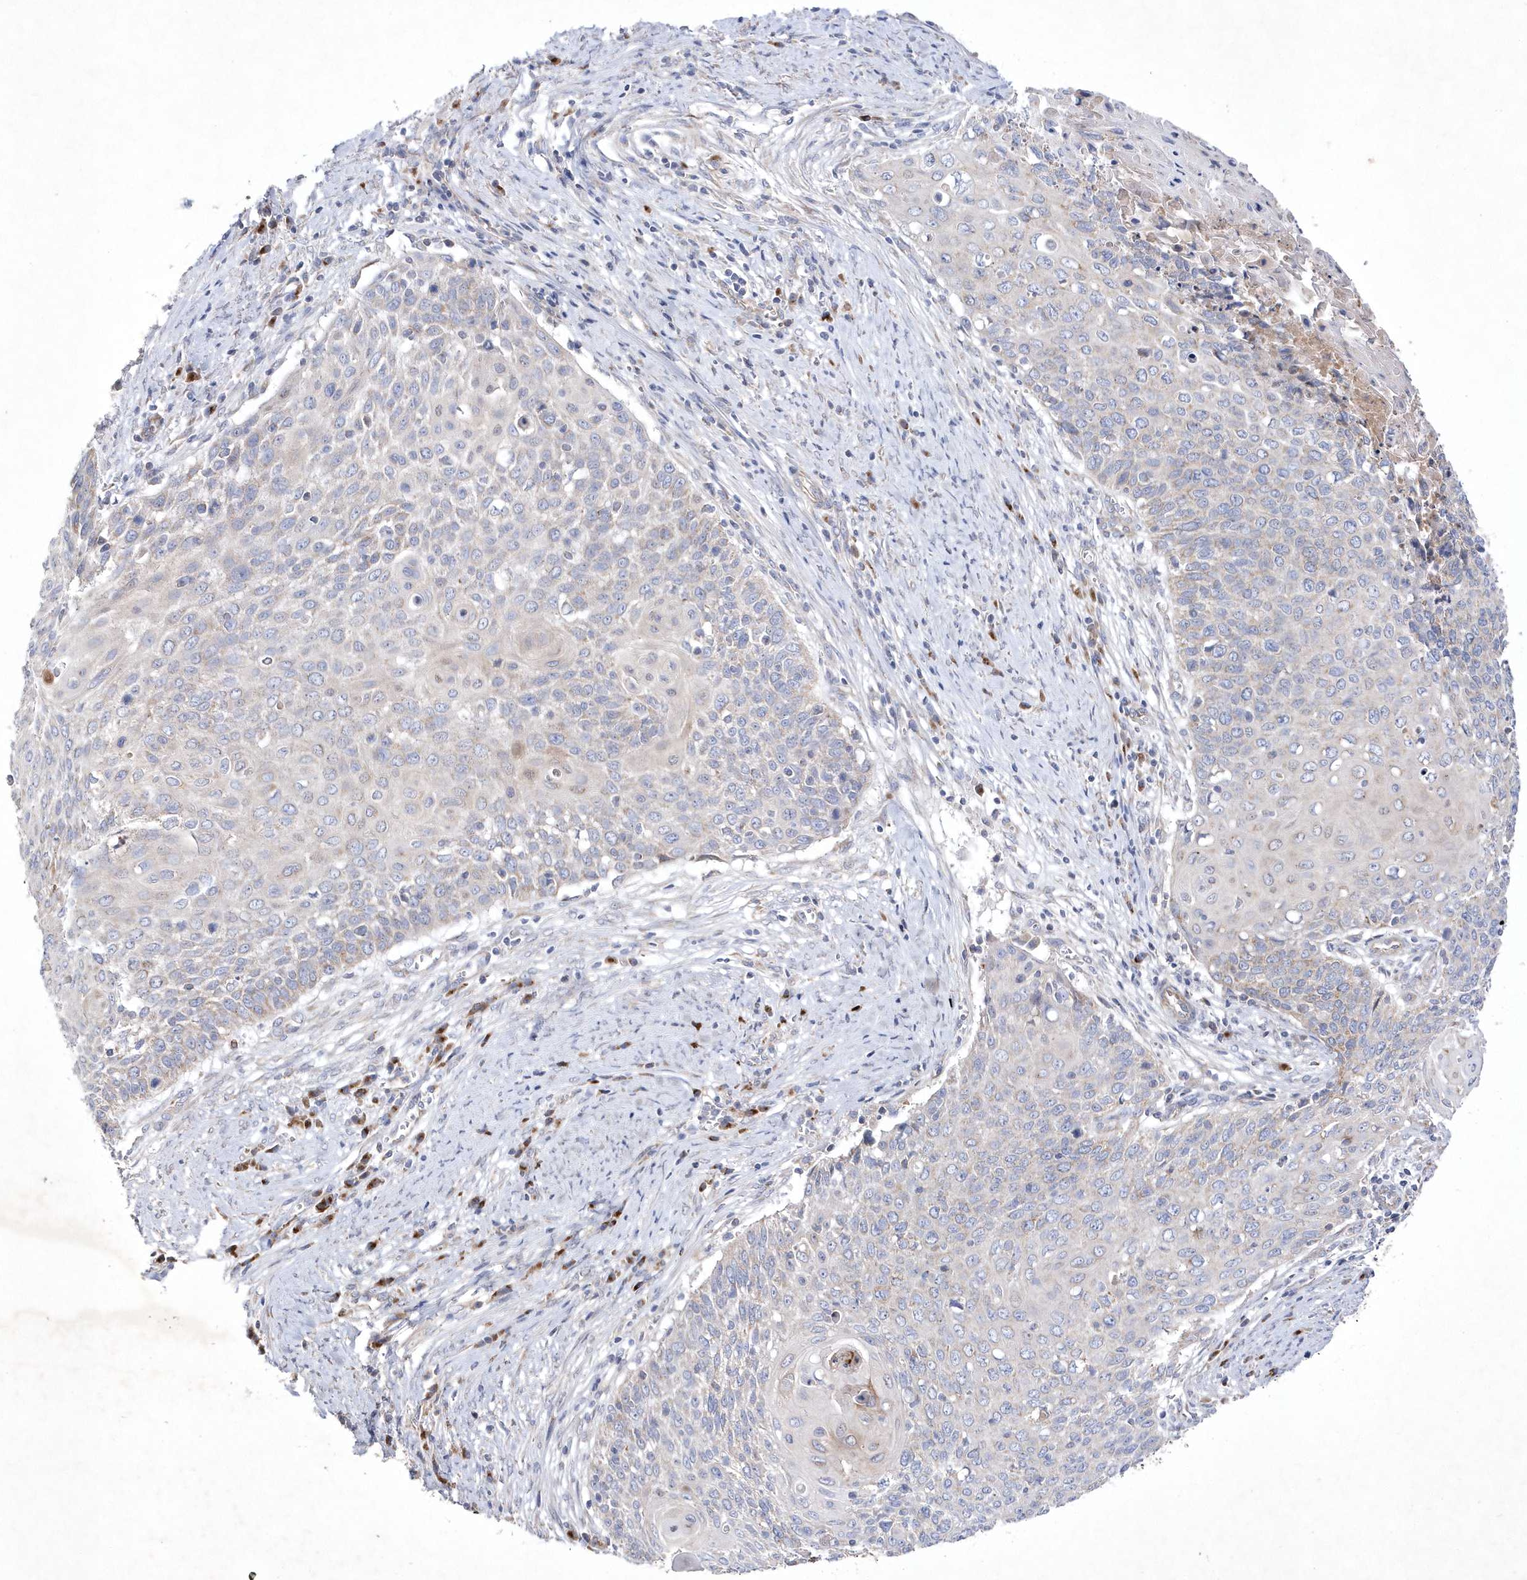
{"staining": {"intensity": "negative", "quantity": "none", "location": "none"}, "tissue": "cervical cancer", "cell_type": "Tumor cells", "image_type": "cancer", "snomed": [{"axis": "morphology", "description": "Squamous cell carcinoma, NOS"}, {"axis": "topography", "description": "Cervix"}], "caption": "Tumor cells are negative for brown protein staining in squamous cell carcinoma (cervical). The staining is performed using DAB brown chromogen with nuclei counter-stained in using hematoxylin.", "gene": "METTL8", "patient": {"sex": "female", "age": 39}}